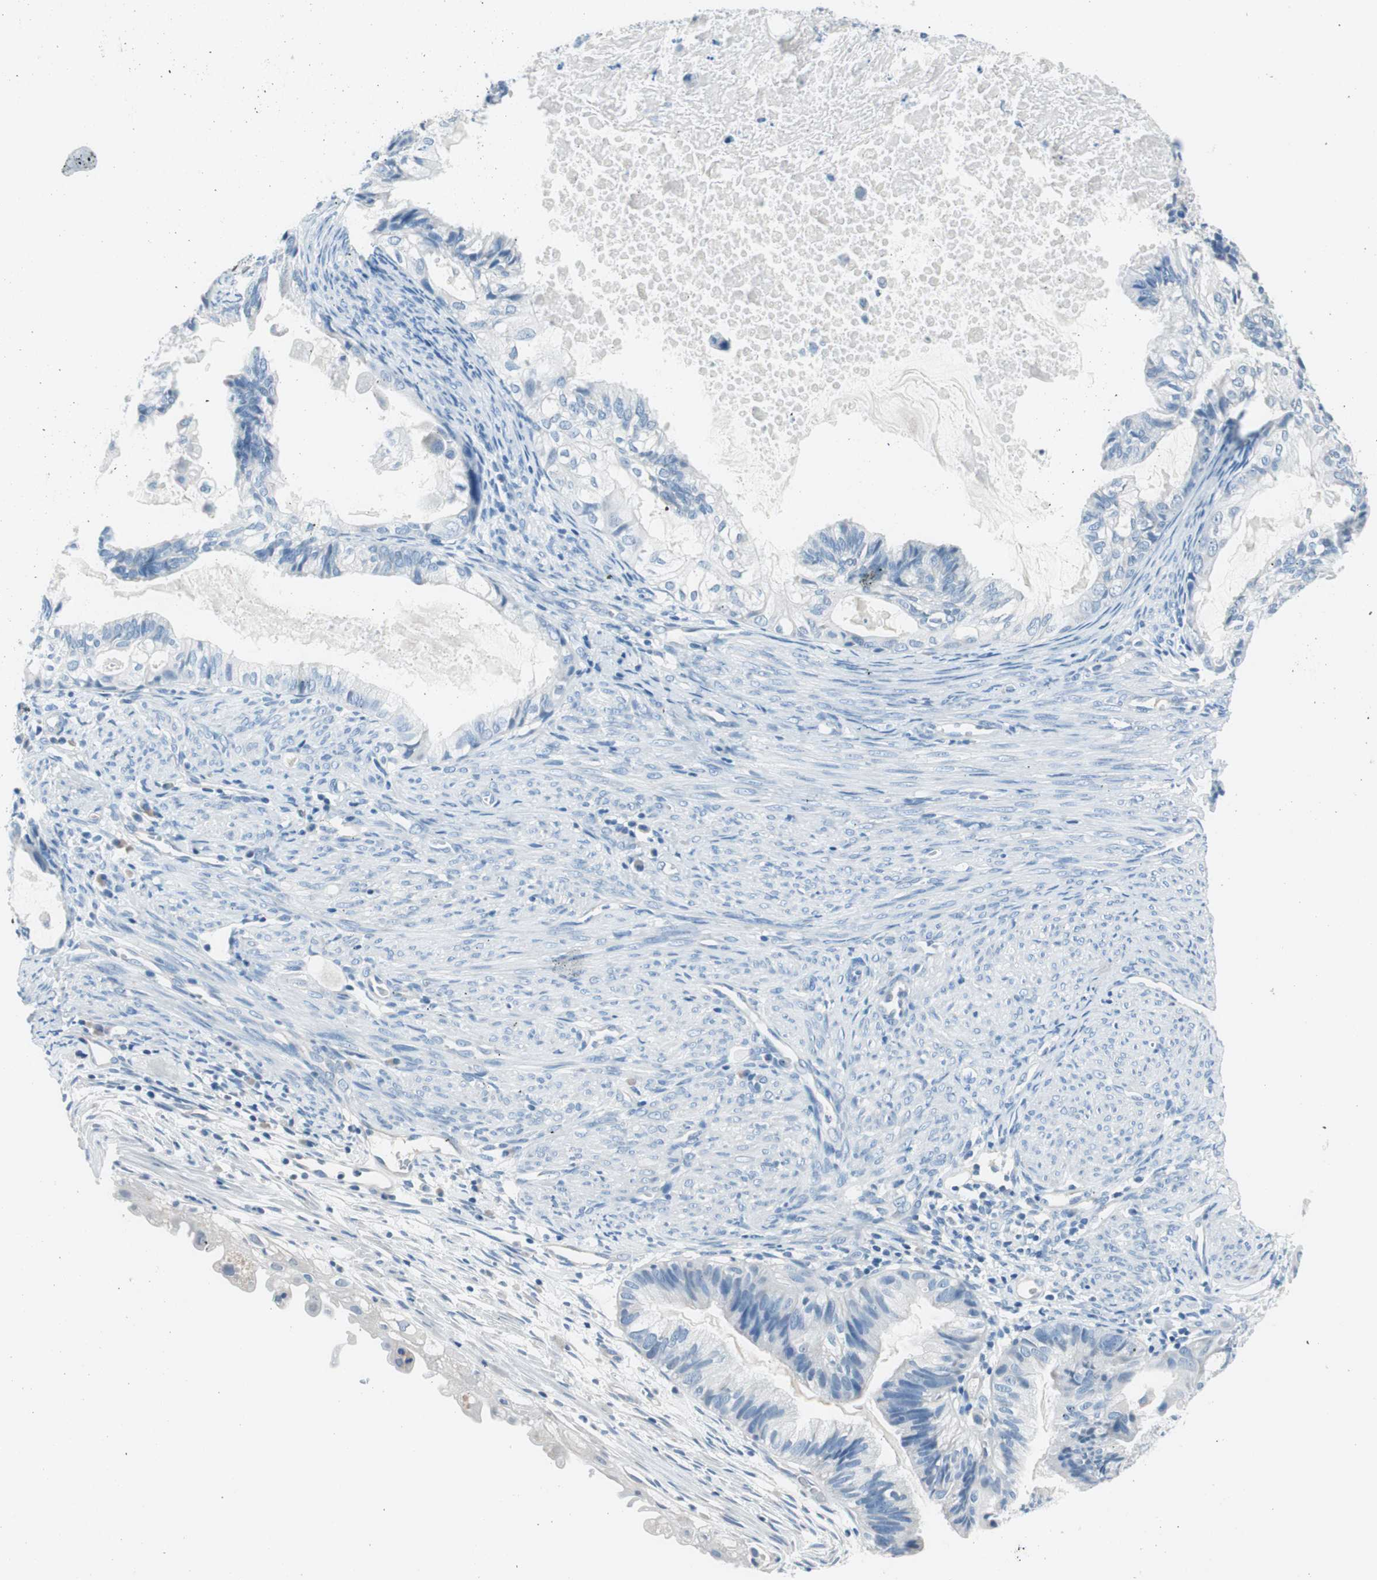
{"staining": {"intensity": "negative", "quantity": "none", "location": "none"}, "tissue": "cervical cancer", "cell_type": "Tumor cells", "image_type": "cancer", "snomed": [{"axis": "morphology", "description": "Normal tissue, NOS"}, {"axis": "morphology", "description": "Adenocarcinoma, NOS"}, {"axis": "topography", "description": "Cervix"}, {"axis": "topography", "description": "Endometrium"}], "caption": "This is a image of immunohistochemistry staining of cervical adenocarcinoma, which shows no positivity in tumor cells.", "gene": "EVA1A", "patient": {"sex": "female", "age": 86}}